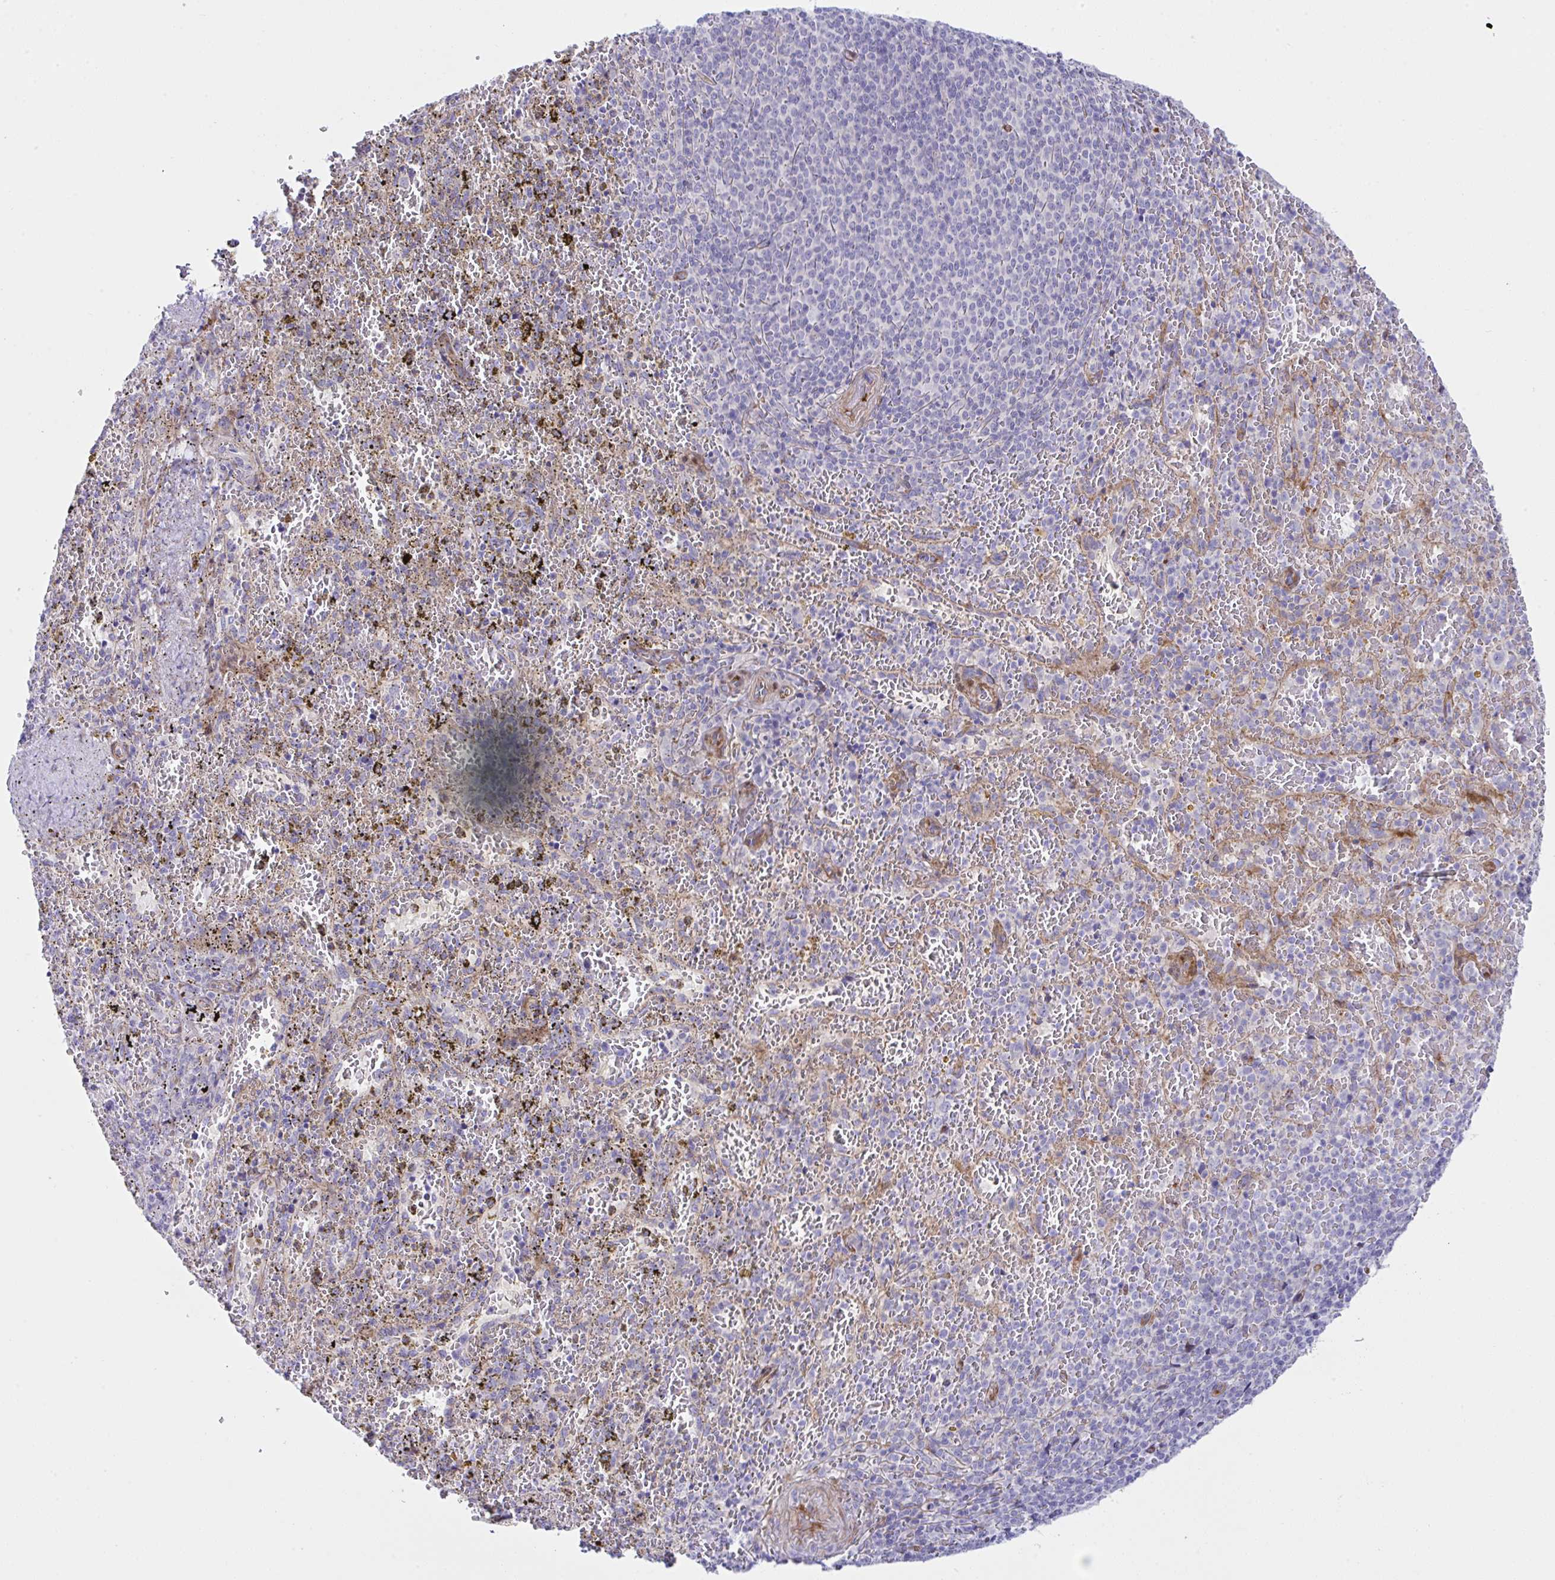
{"staining": {"intensity": "negative", "quantity": "none", "location": "none"}, "tissue": "spleen", "cell_type": "Cells in red pulp", "image_type": "normal", "snomed": [{"axis": "morphology", "description": "Normal tissue, NOS"}, {"axis": "topography", "description": "Spleen"}], "caption": "A histopathology image of spleen stained for a protein demonstrates no brown staining in cells in red pulp.", "gene": "ZNF713", "patient": {"sex": "female", "age": 50}}